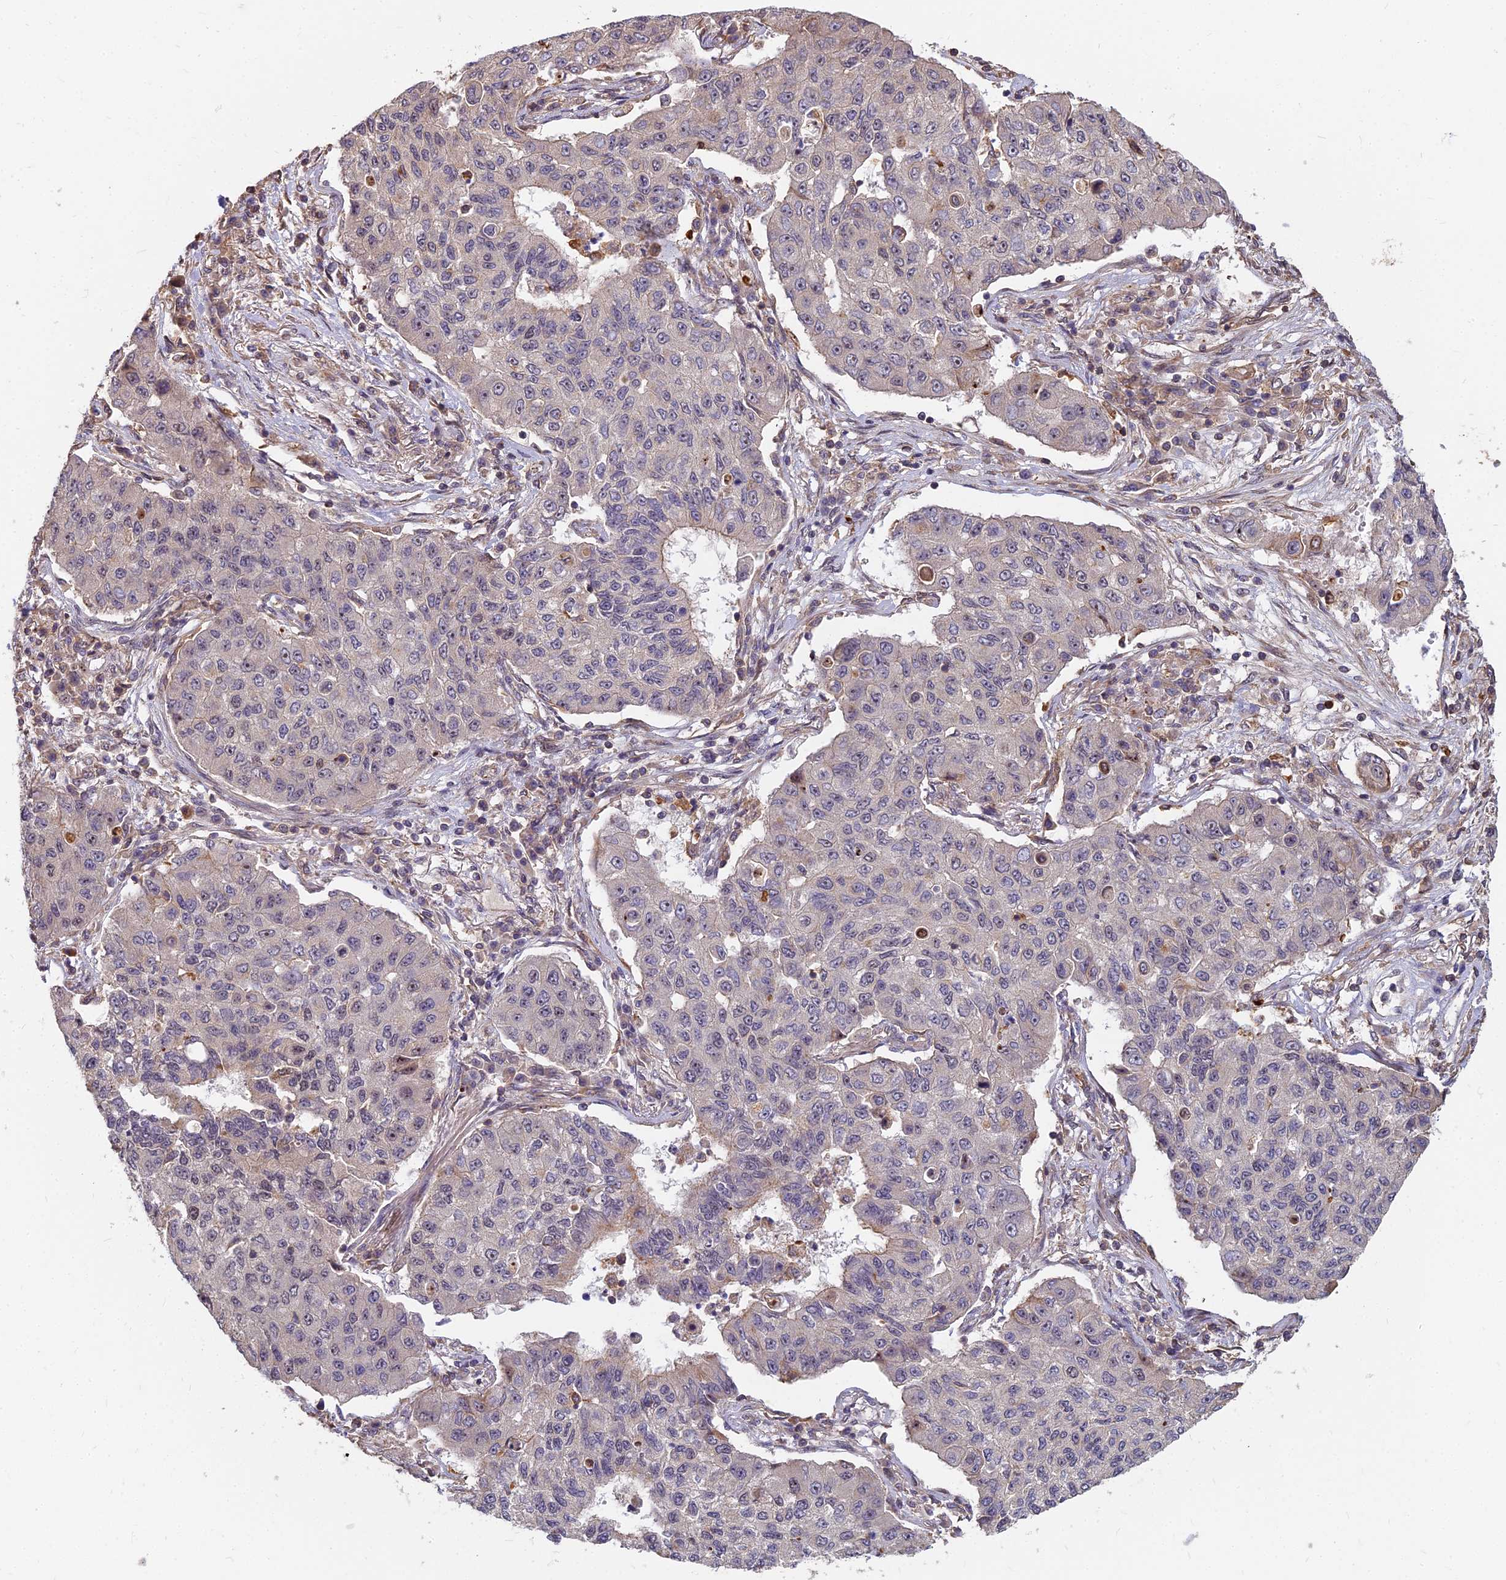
{"staining": {"intensity": "weak", "quantity": "<25%", "location": "cytoplasmic/membranous"}, "tissue": "lung cancer", "cell_type": "Tumor cells", "image_type": "cancer", "snomed": [{"axis": "morphology", "description": "Squamous cell carcinoma, NOS"}, {"axis": "topography", "description": "Lung"}], "caption": "High power microscopy histopathology image of an immunohistochemistry photomicrograph of lung squamous cell carcinoma, revealing no significant positivity in tumor cells.", "gene": "TCEA3", "patient": {"sex": "male", "age": 74}}